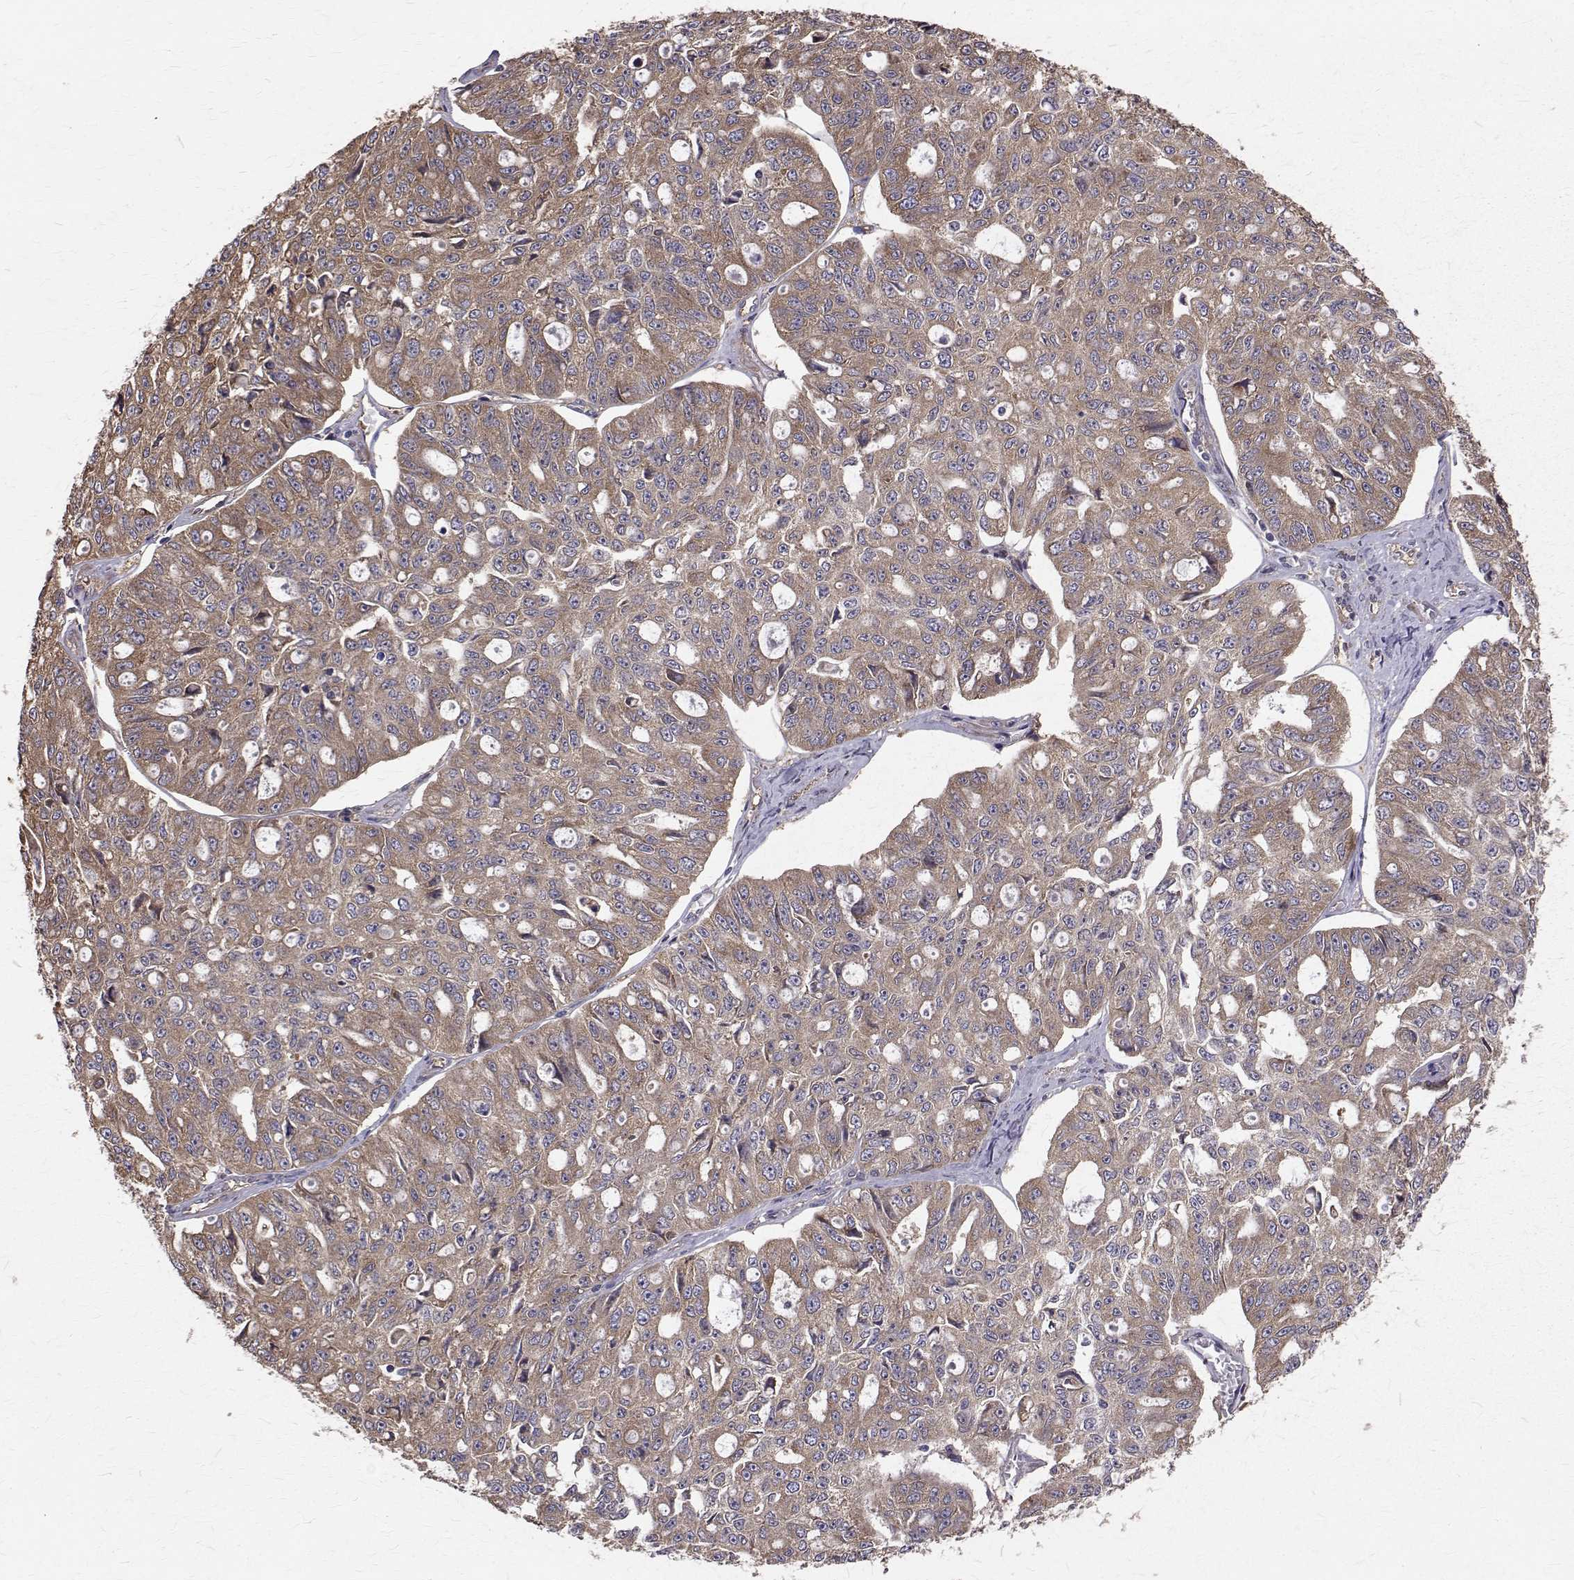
{"staining": {"intensity": "moderate", "quantity": ">75%", "location": "cytoplasmic/membranous"}, "tissue": "ovarian cancer", "cell_type": "Tumor cells", "image_type": "cancer", "snomed": [{"axis": "morphology", "description": "Carcinoma, endometroid"}, {"axis": "topography", "description": "Ovary"}], "caption": "Ovarian cancer (endometroid carcinoma) stained with DAB immunohistochemistry demonstrates medium levels of moderate cytoplasmic/membranous positivity in about >75% of tumor cells.", "gene": "FARSB", "patient": {"sex": "female", "age": 65}}